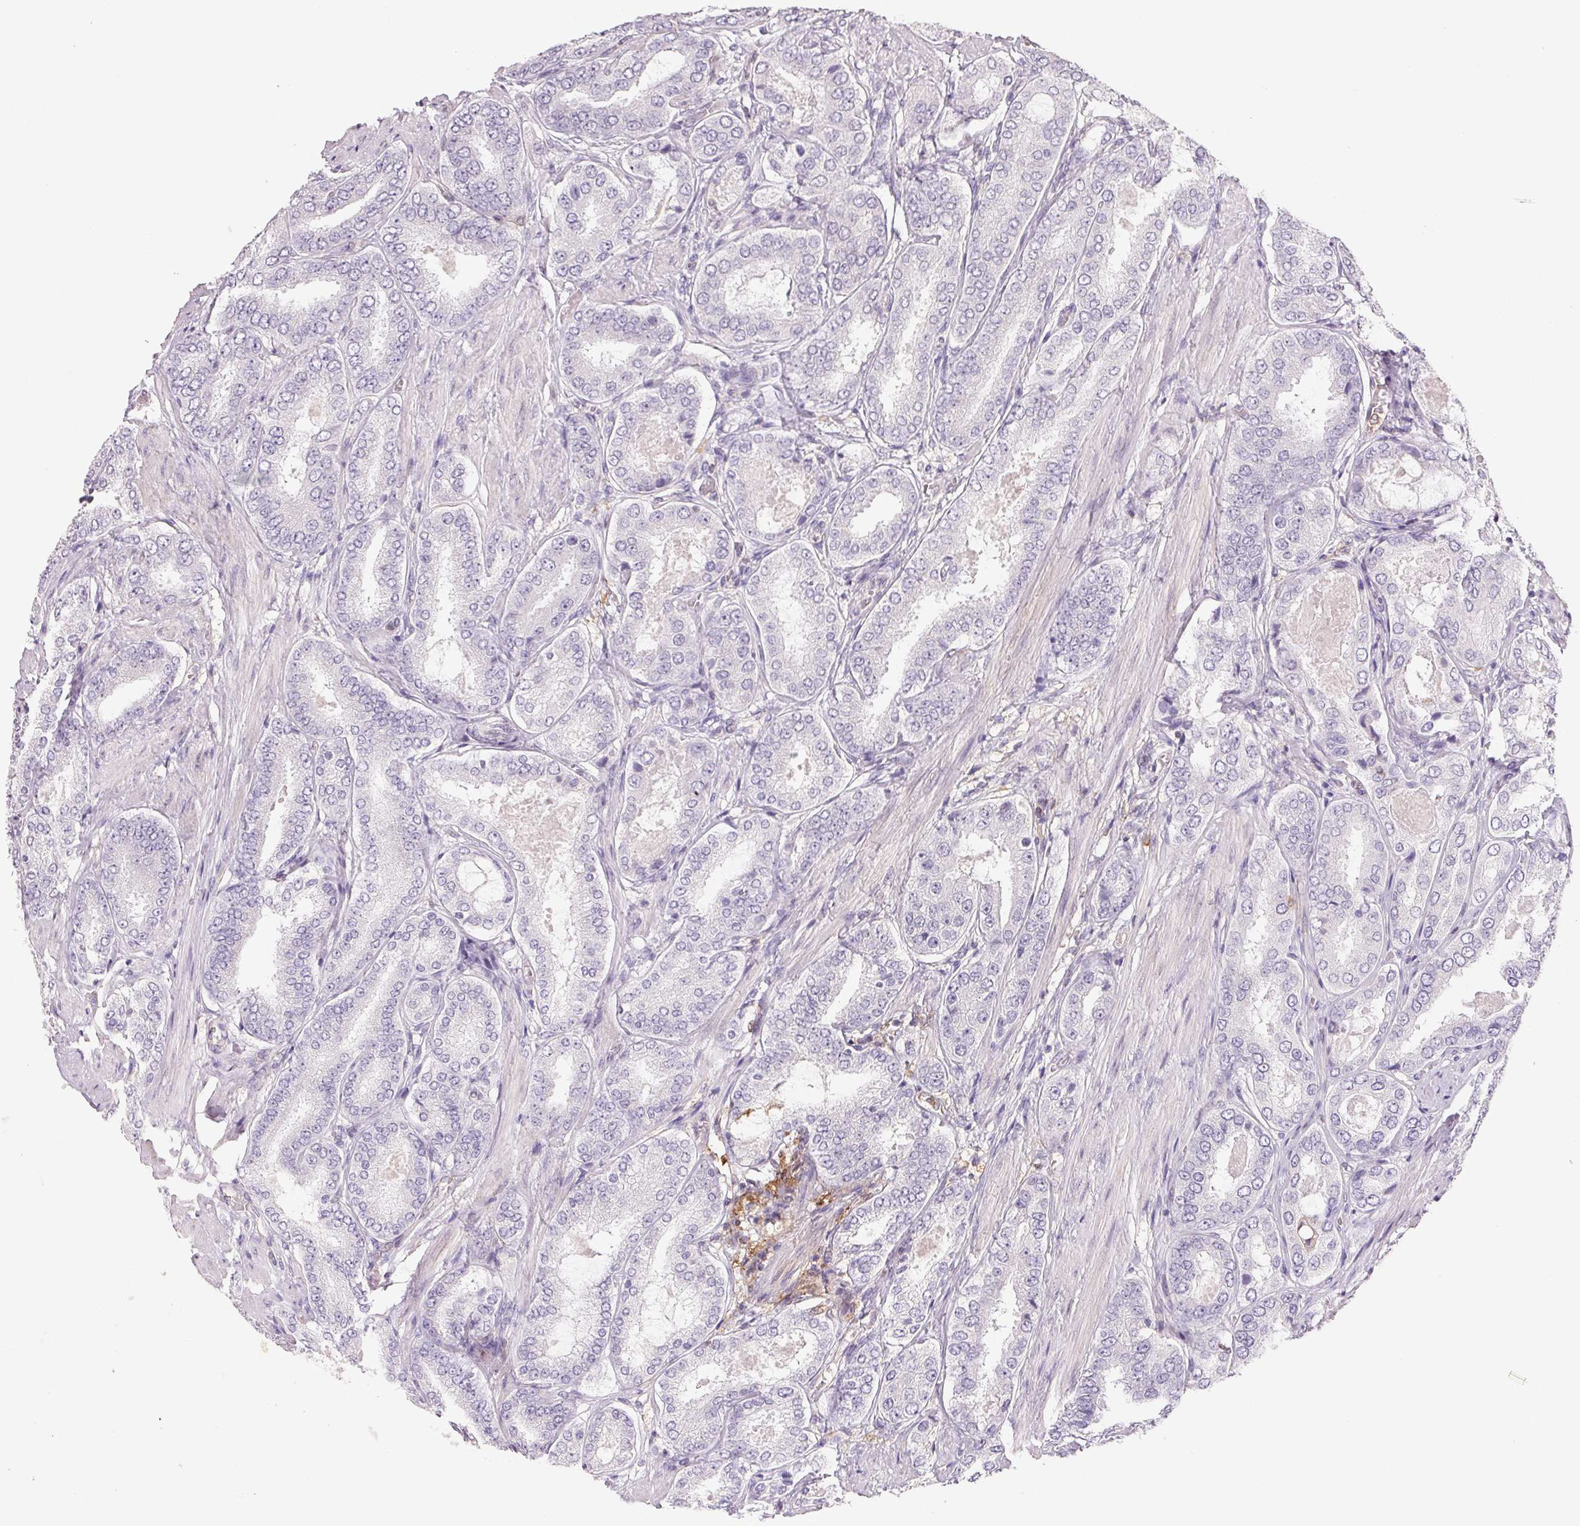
{"staining": {"intensity": "negative", "quantity": "none", "location": "none"}, "tissue": "prostate cancer", "cell_type": "Tumor cells", "image_type": "cancer", "snomed": [{"axis": "morphology", "description": "Adenocarcinoma, High grade"}, {"axis": "topography", "description": "Prostate"}], "caption": "An immunohistochemistry (IHC) histopathology image of prostate adenocarcinoma (high-grade) is shown. There is no staining in tumor cells of prostate adenocarcinoma (high-grade).", "gene": "GBP1", "patient": {"sex": "male", "age": 63}}